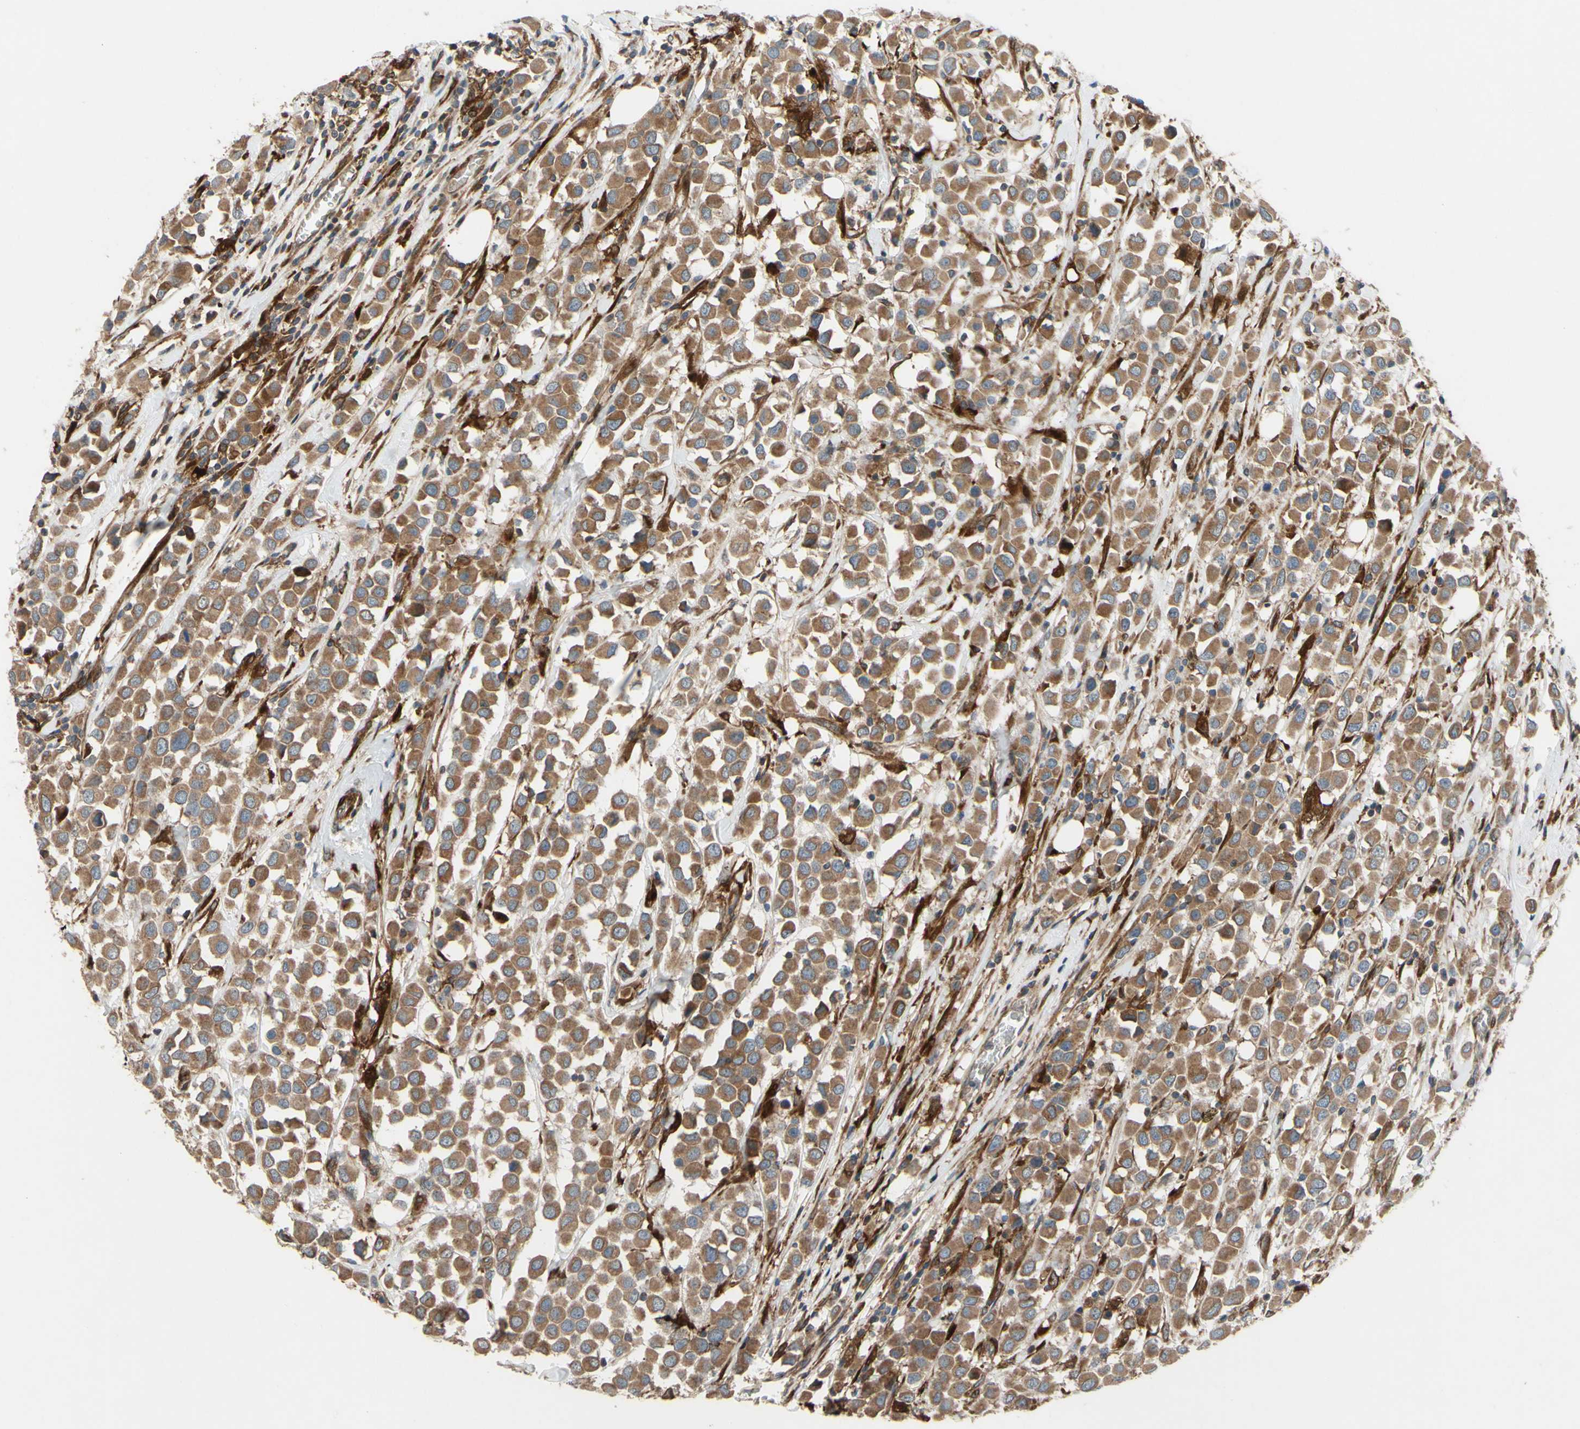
{"staining": {"intensity": "moderate", "quantity": ">75%", "location": "cytoplasmic/membranous"}, "tissue": "breast cancer", "cell_type": "Tumor cells", "image_type": "cancer", "snomed": [{"axis": "morphology", "description": "Duct carcinoma"}, {"axis": "topography", "description": "Breast"}], "caption": "An immunohistochemistry image of tumor tissue is shown. Protein staining in brown labels moderate cytoplasmic/membranous positivity in breast intraductal carcinoma within tumor cells. Using DAB (3,3'-diaminobenzidine) (brown) and hematoxylin (blue) stains, captured at high magnification using brightfield microscopy.", "gene": "SPTLC1", "patient": {"sex": "female", "age": 61}}